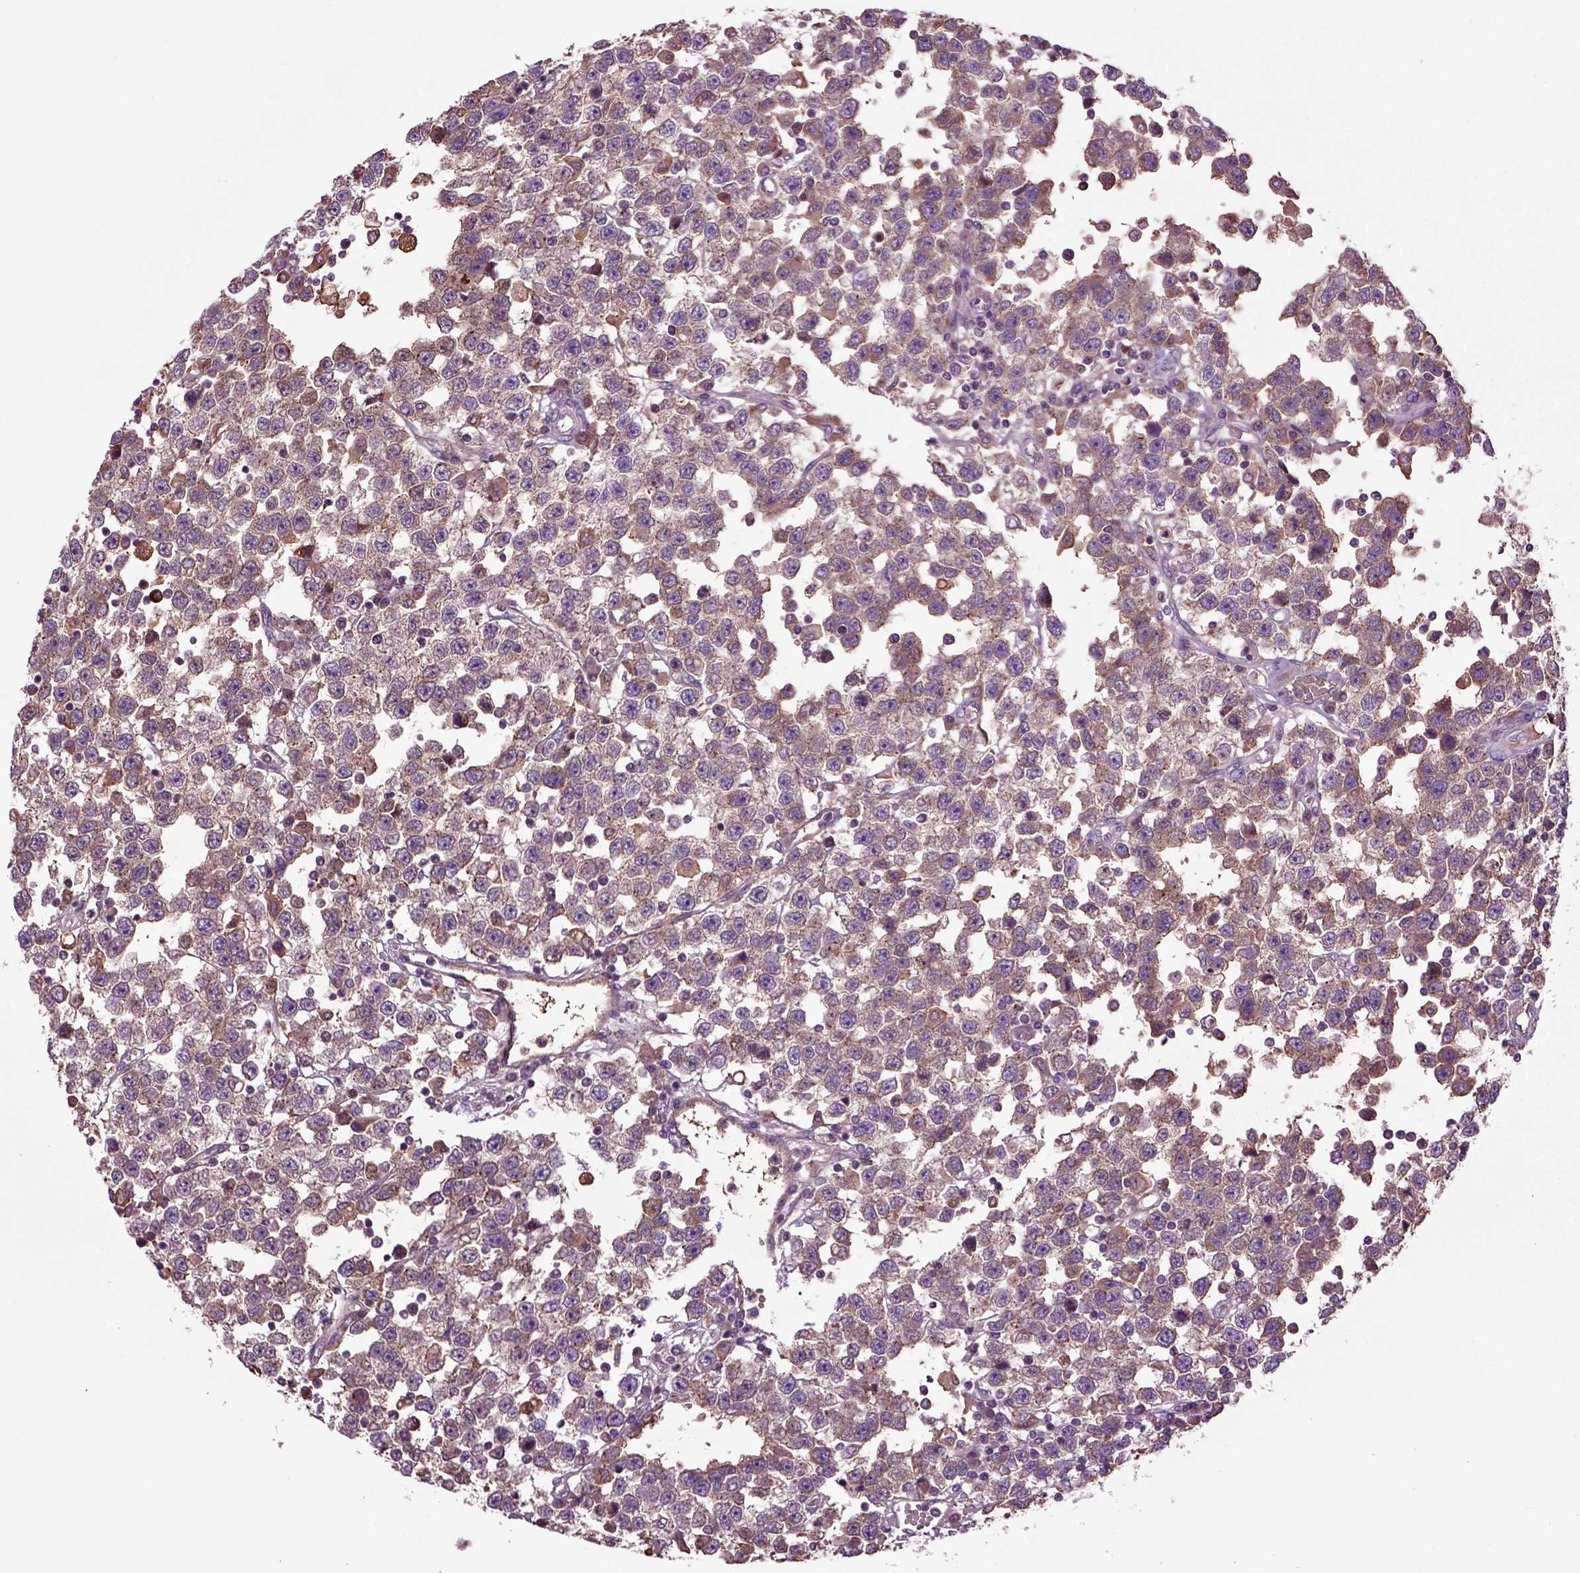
{"staining": {"intensity": "negative", "quantity": "none", "location": "none"}, "tissue": "testis cancer", "cell_type": "Tumor cells", "image_type": "cancer", "snomed": [{"axis": "morphology", "description": "Seminoma, NOS"}, {"axis": "topography", "description": "Testis"}], "caption": "This is an IHC histopathology image of human seminoma (testis). There is no staining in tumor cells.", "gene": "SPON1", "patient": {"sex": "male", "age": 34}}